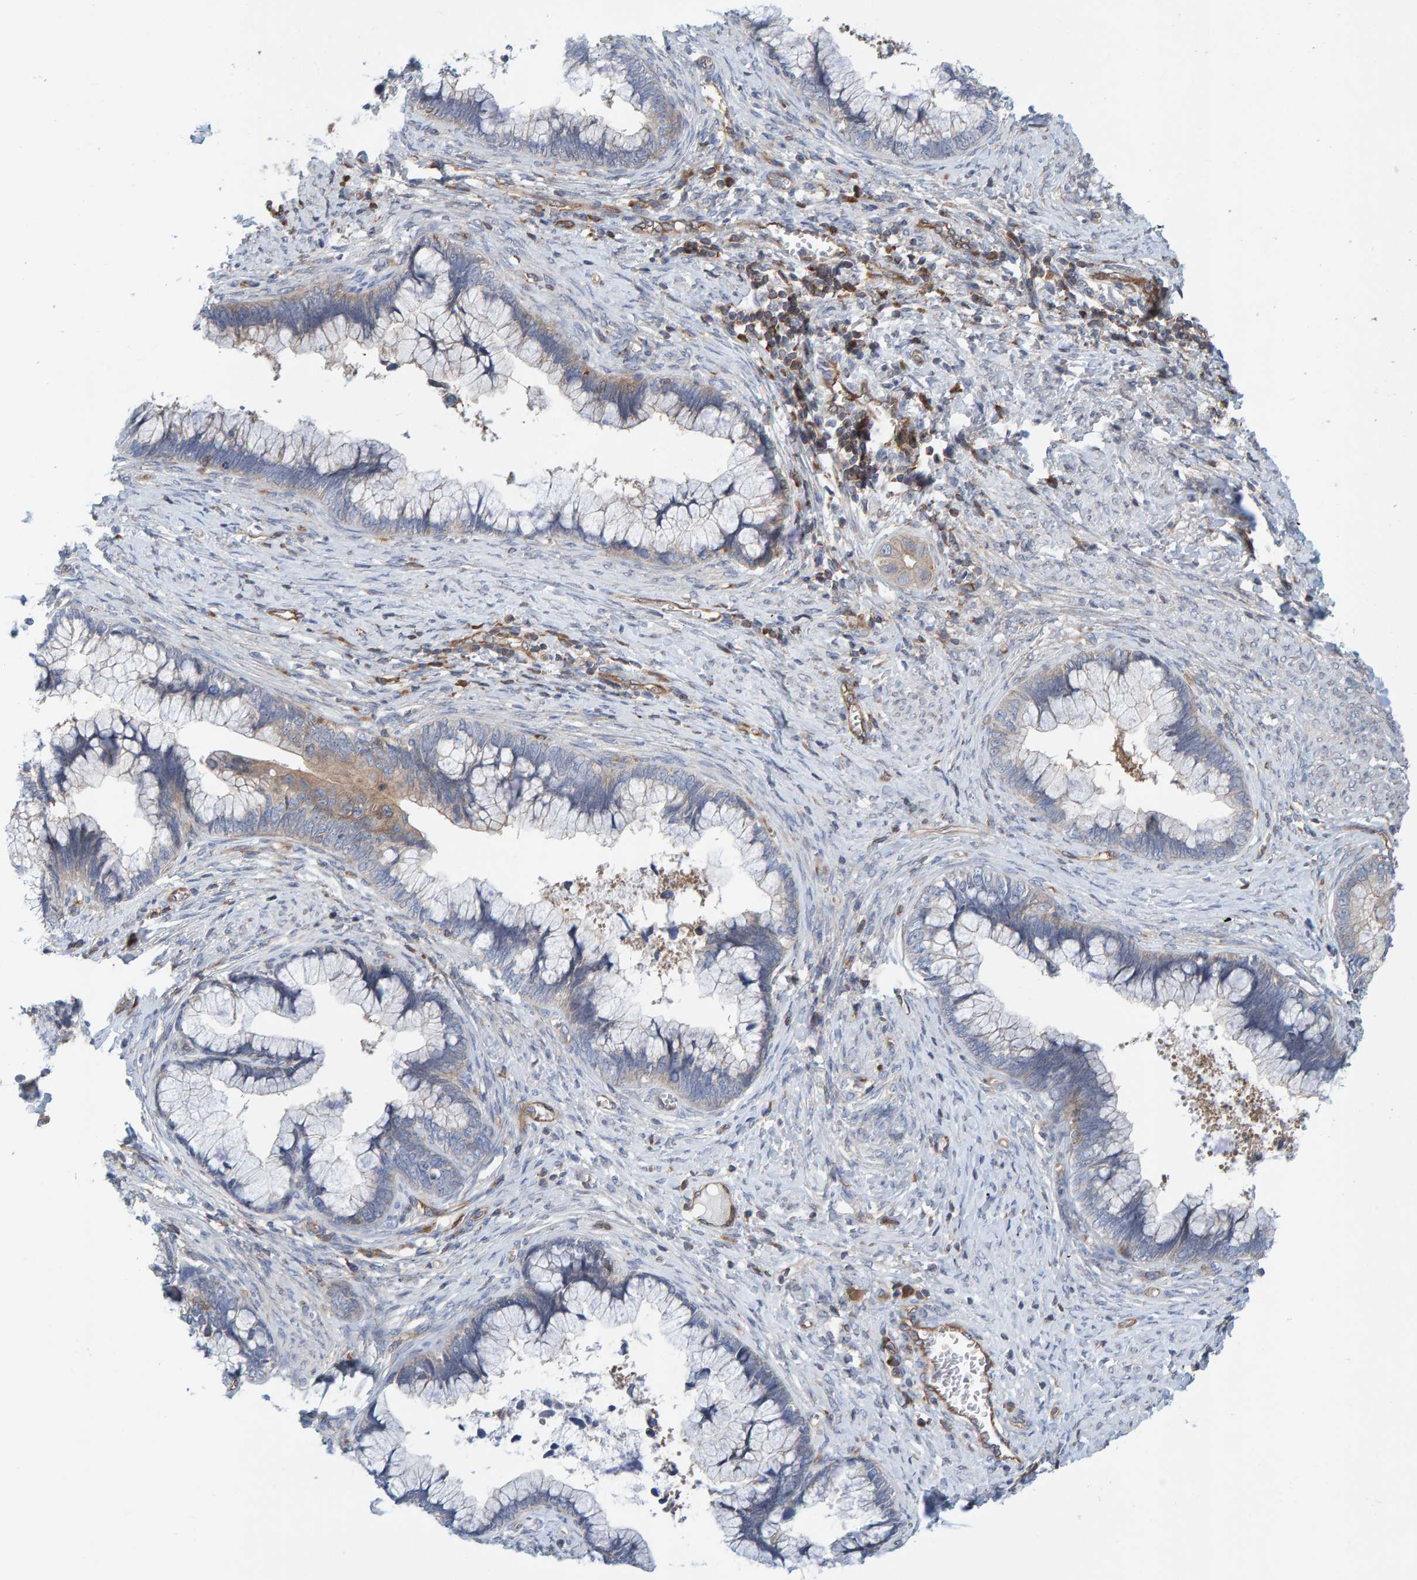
{"staining": {"intensity": "weak", "quantity": "<25%", "location": "cytoplasmic/membranous"}, "tissue": "cervical cancer", "cell_type": "Tumor cells", "image_type": "cancer", "snomed": [{"axis": "morphology", "description": "Adenocarcinoma, NOS"}, {"axis": "topography", "description": "Cervix"}], "caption": "This is an immunohistochemistry (IHC) image of human adenocarcinoma (cervical). There is no staining in tumor cells.", "gene": "PRKD2", "patient": {"sex": "female", "age": 44}}